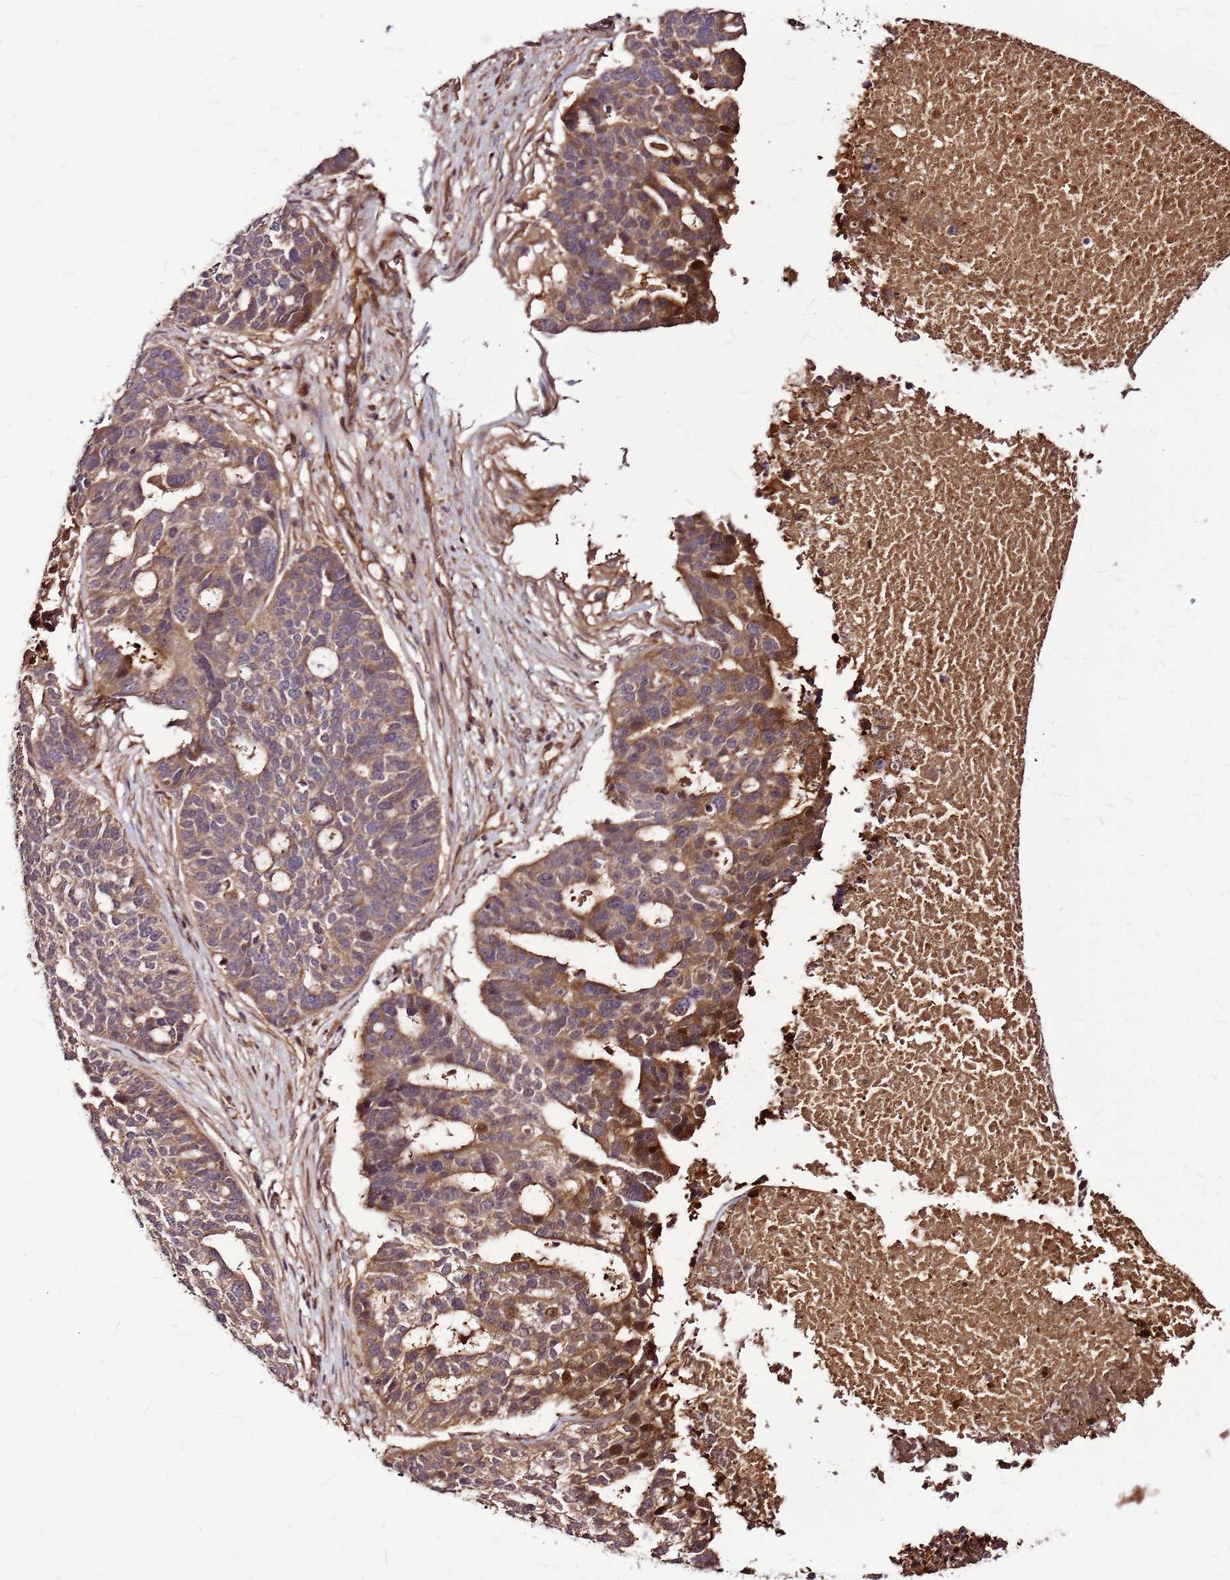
{"staining": {"intensity": "moderate", "quantity": ">75%", "location": "cytoplasmic/membranous"}, "tissue": "ovarian cancer", "cell_type": "Tumor cells", "image_type": "cancer", "snomed": [{"axis": "morphology", "description": "Cystadenocarcinoma, serous, NOS"}, {"axis": "topography", "description": "Ovary"}], "caption": "IHC photomicrograph of human serous cystadenocarcinoma (ovarian) stained for a protein (brown), which displays medium levels of moderate cytoplasmic/membranous staining in about >75% of tumor cells.", "gene": "LYPLAL1", "patient": {"sex": "female", "age": 59}}